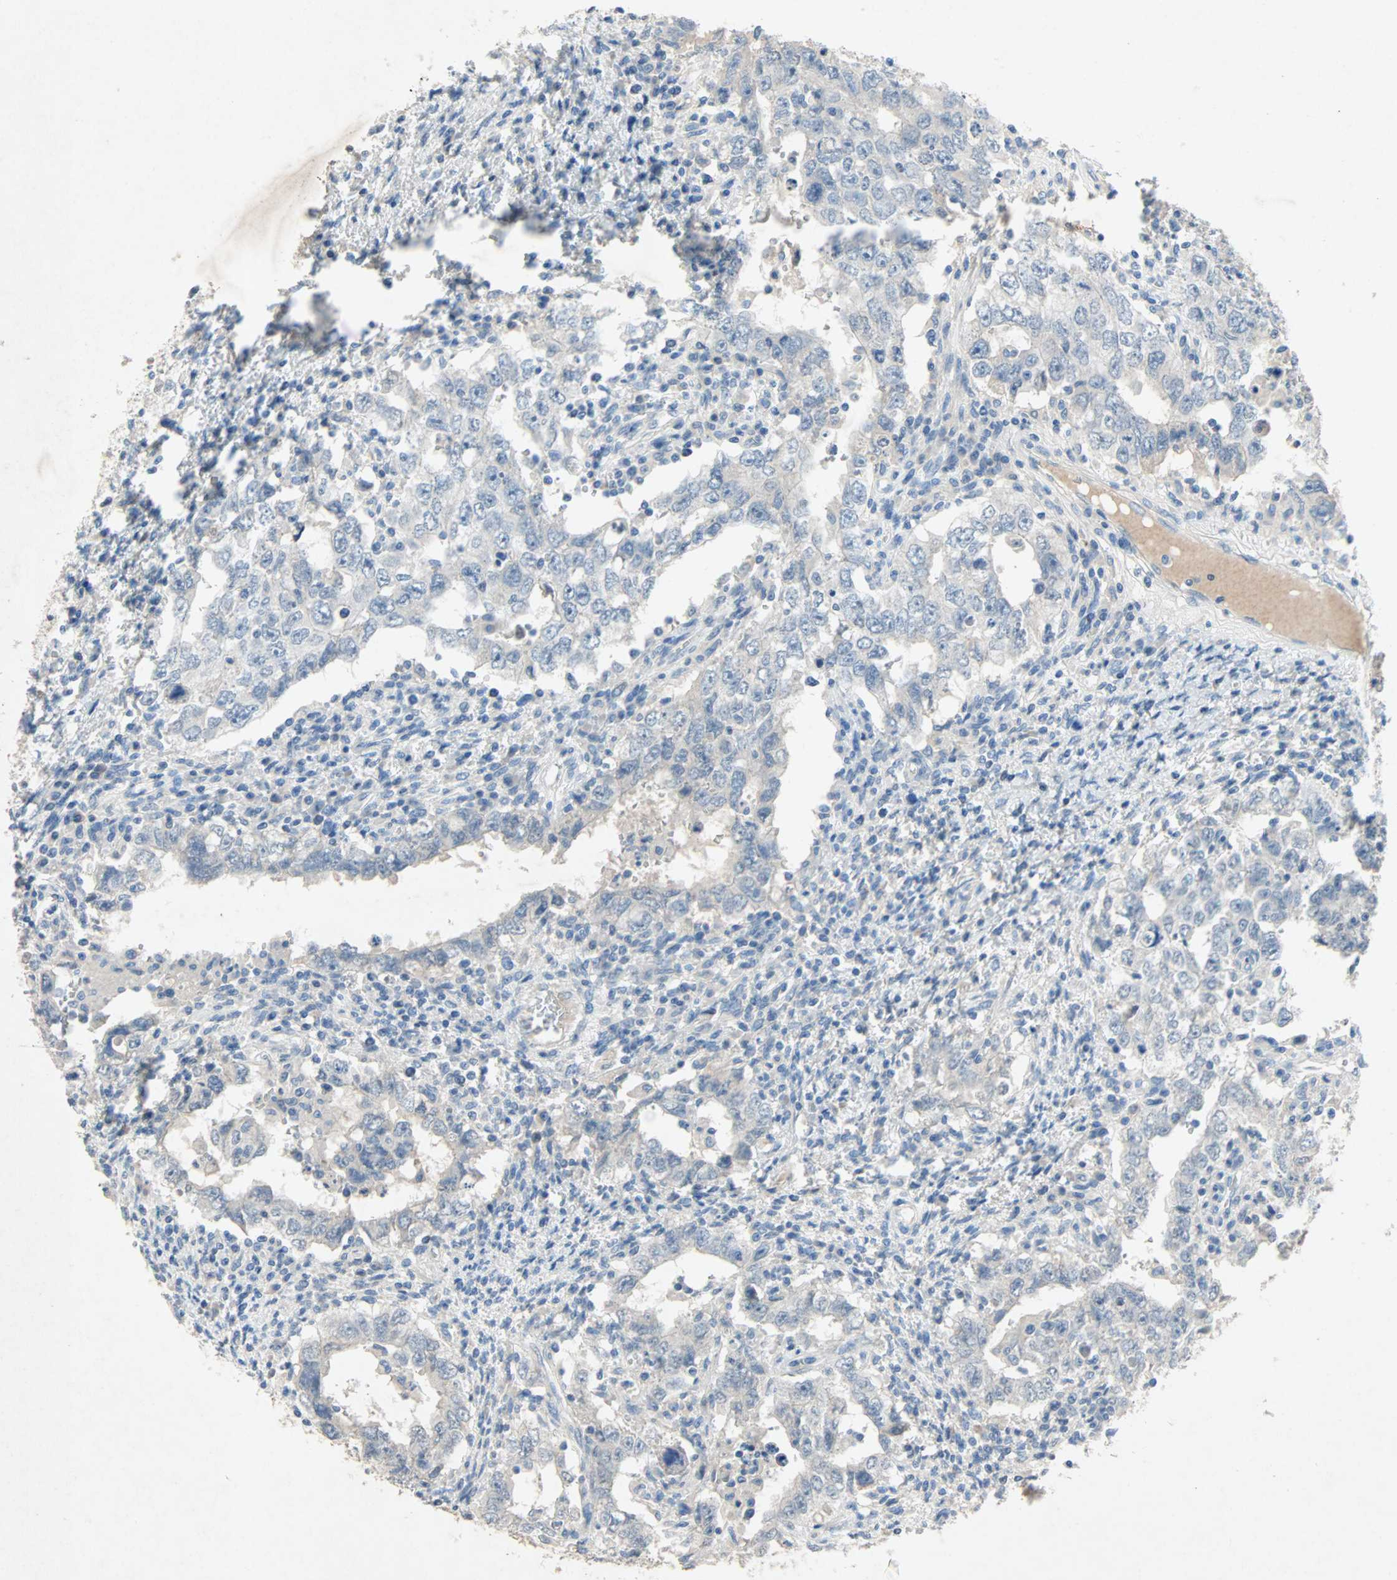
{"staining": {"intensity": "negative", "quantity": "none", "location": "none"}, "tissue": "testis cancer", "cell_type": "Tumor cells", "image_type": "cancer", "snomed": [{"axis": "morphology", "description": "Carcinoma, Embryonal, NOS"}, {"axis": "topography", "description": "Testis"}], "caption": "The micrograph displays no significant expression in tumor cells of embryonal carcinoma (testis). (Stains: DAB IHC with hematoxylin counter stain, Microscopy: brightfield microscopy at high magnification).", "gene": "PCDHB2", "patient": {"sex": "male", "age": 26}}